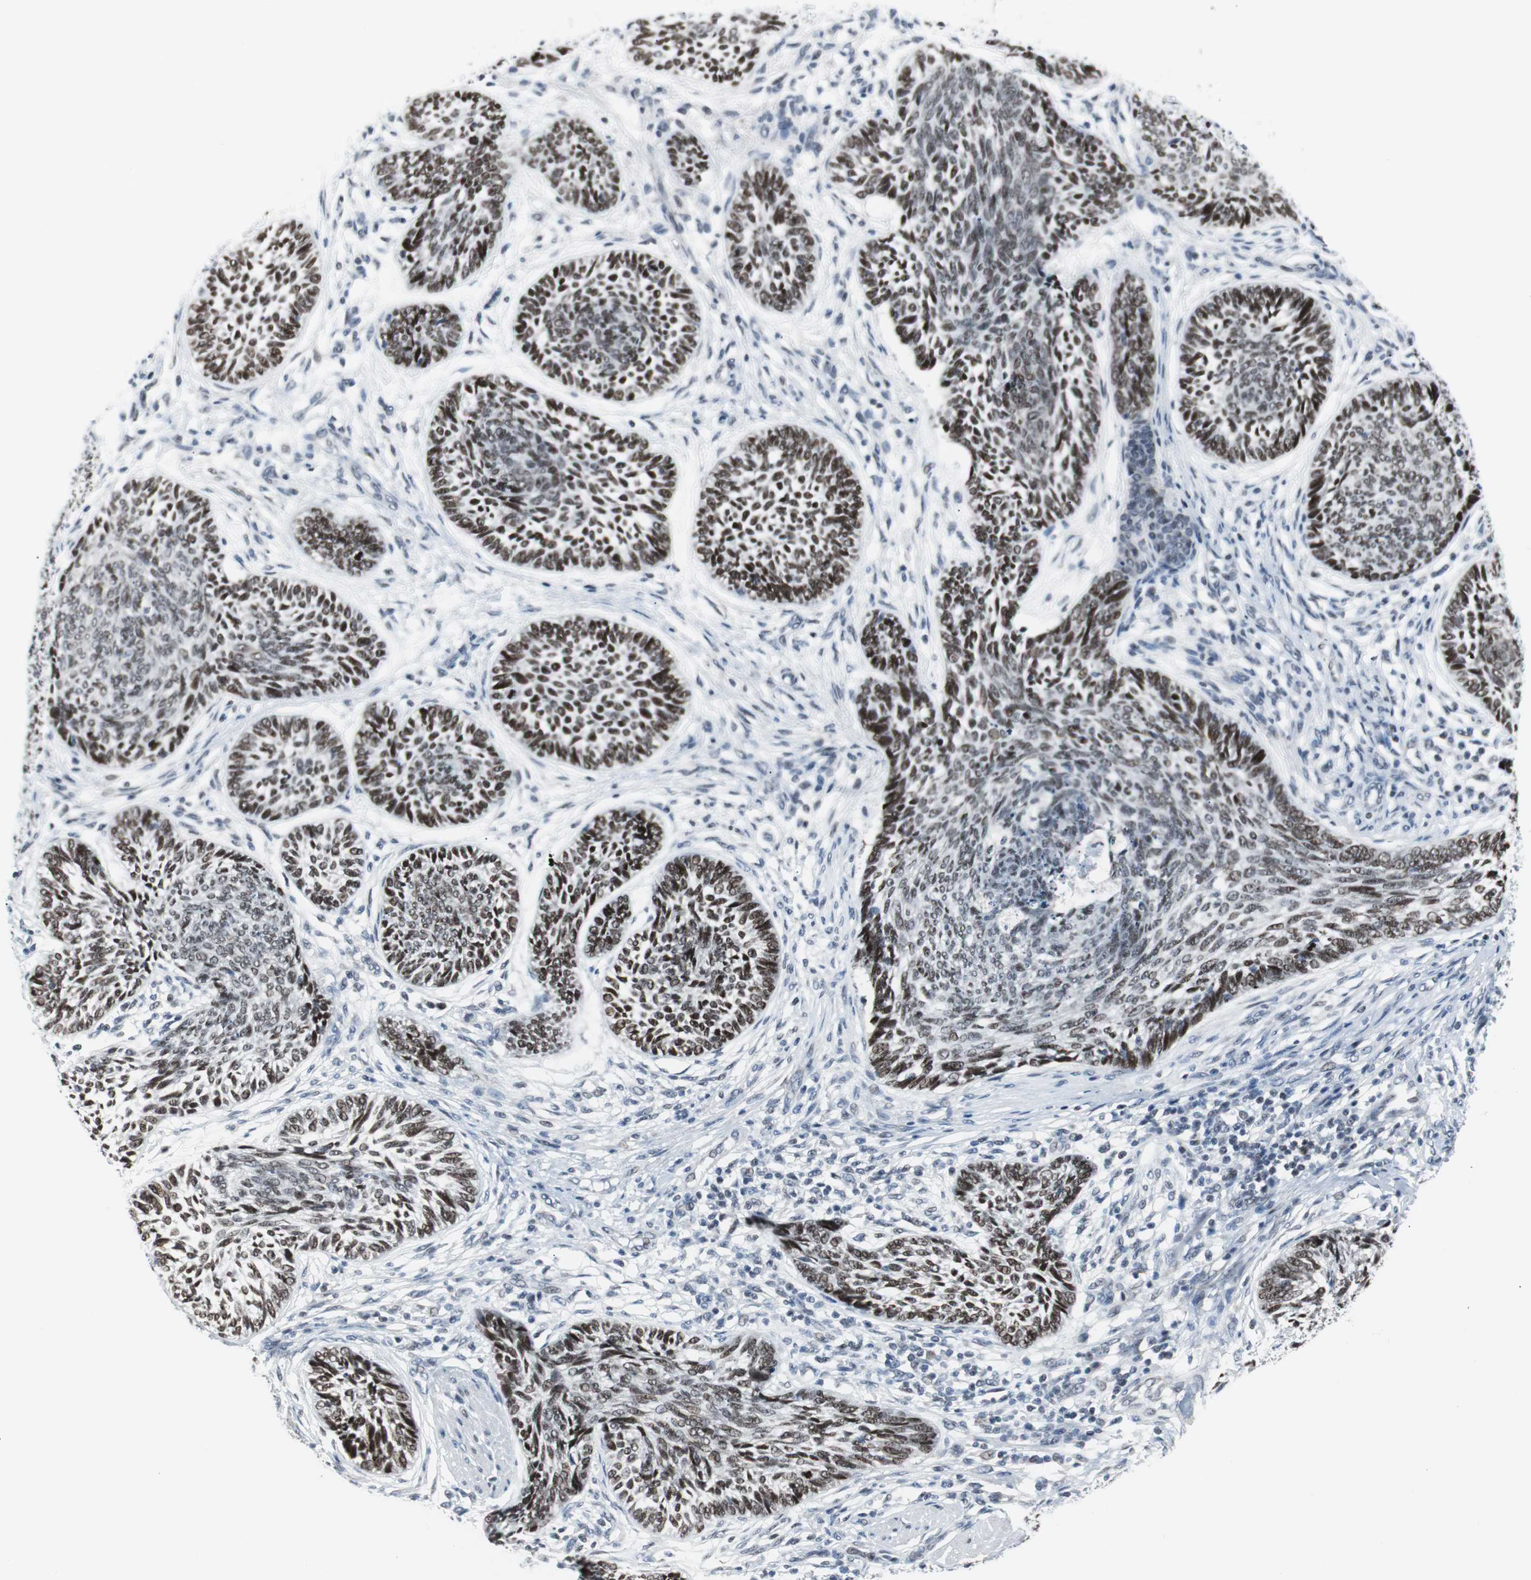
{"staining": {"intensity": "moderate", "quantity": ">75%", "location": "nuclear"}, "tissue": "skin cancer", "cell_type": "Tumor cells", "image_type": "cancer", "snomed": [{"axis": "morphology", "description": "Papilloma, NOS"}, {"axis": "morphology", "description": "Basal cell carcinoma"}, {"axis": "topography", "description": "Skin"}], "caption": "Immunohistochemistry (IHC) photomicrograph of neoplastic tissue: human skin cancer (basal cell carcinoma) stained using IHC exhibits medium levels of moderate protein expression localized specifically in the nuclear of tumor cells, appearing as a nuclear brown color.", "gene": "MTA1", "patient": {"sex": "male", "age": 87}}